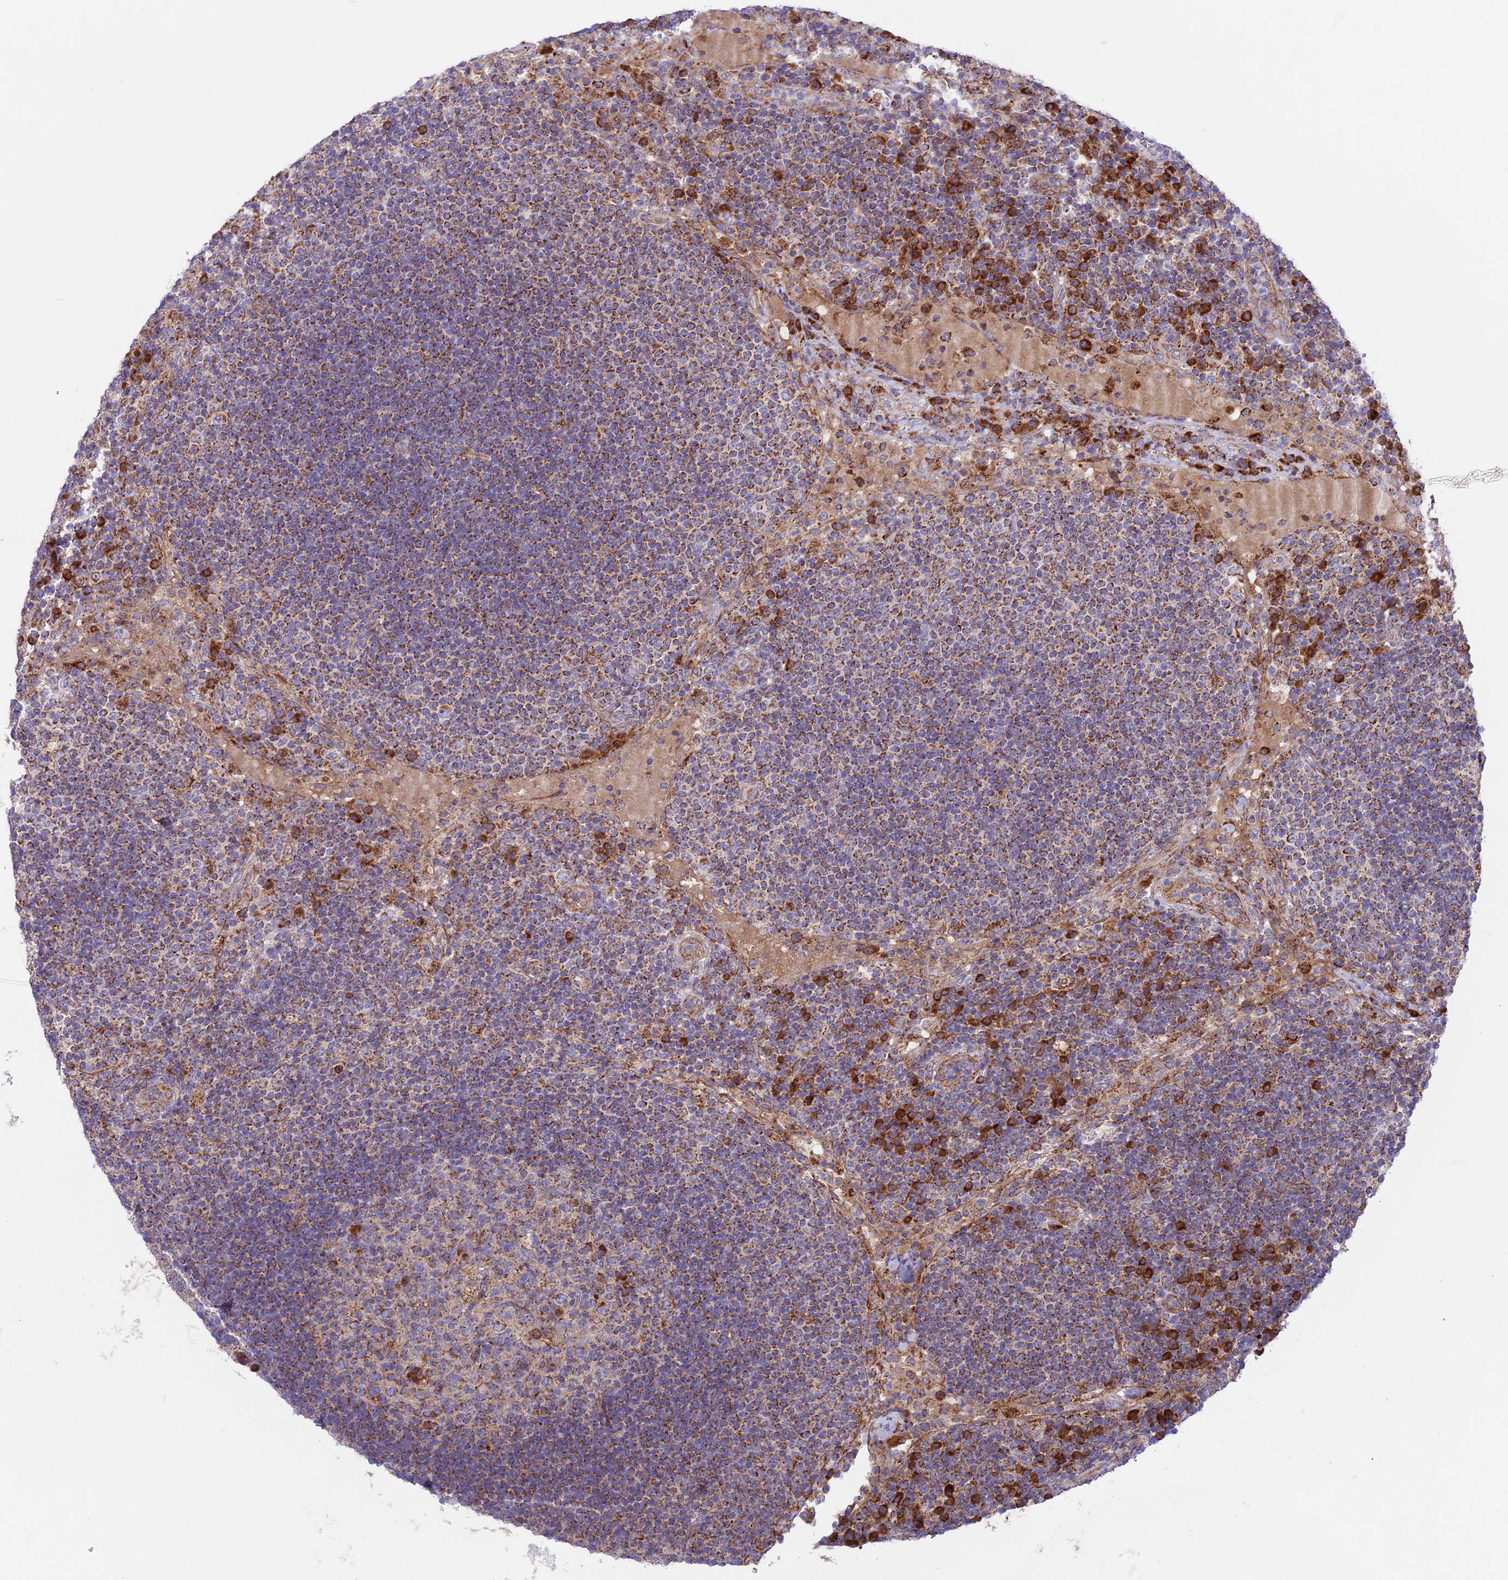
{"staining": {"intensity": "moderate", "quantity": "<25%", "location": "cytoplasmic/membranous"}, "tissue": "lymph node", "cell_type": "Germinal center cells", "image_type": "normal", "snomed": [{"axis": "morphology", "description": "Normal tissue, NOS"}, {"axis": "topography", "description": "Lymph node"}], "caption": "Germinal center cells exhibit low levels of moderate cytoplasmic/membranous expression in approximately <25% of cells in unremarkable lymph node.", "gene": "UAP1L1", "patient": {"sex": "female", "age": 53}}